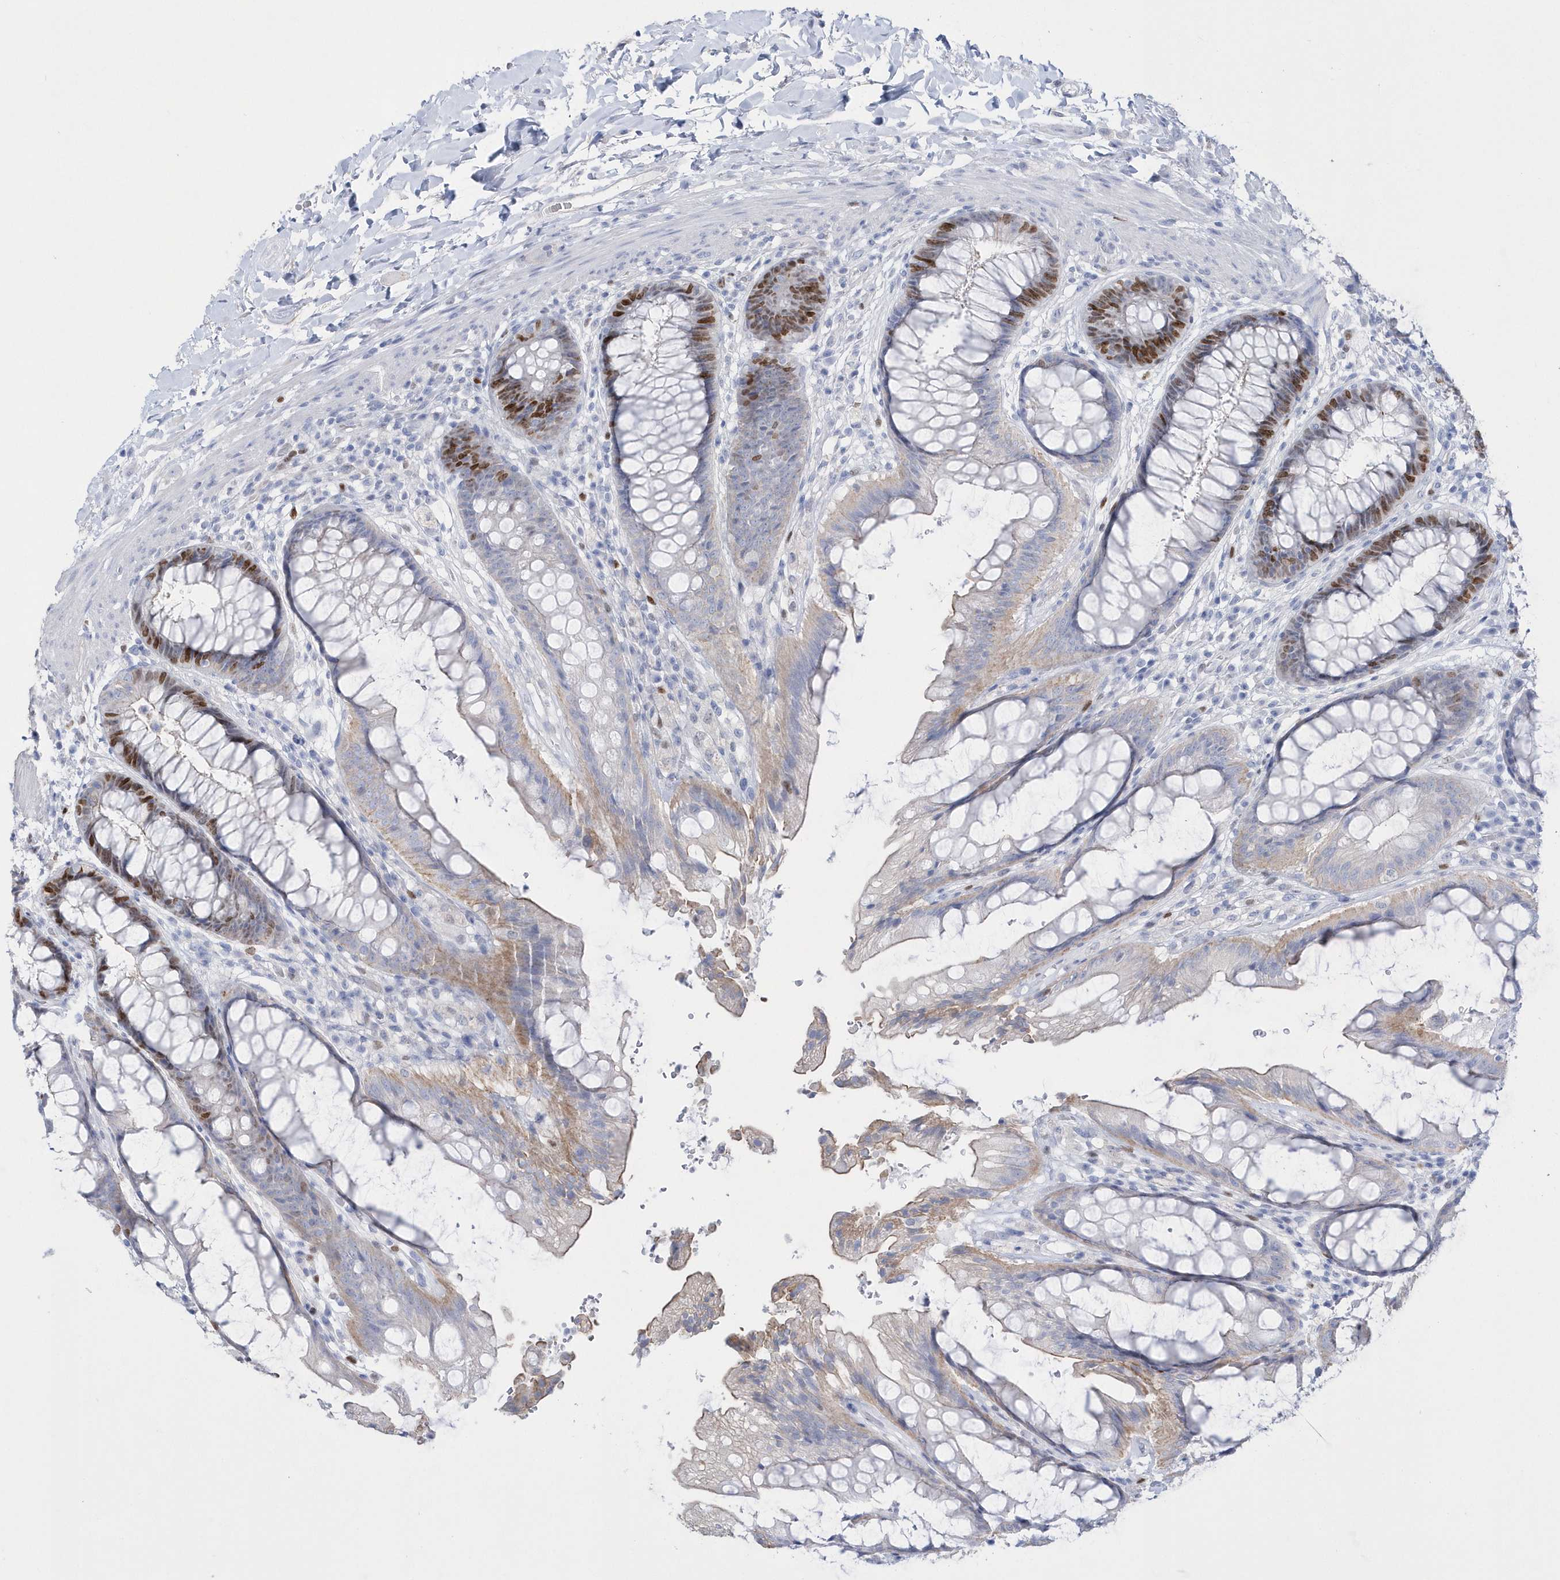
{"staining": {"intensity": "moderate", "quantity": "25%-75%", "location": "cytoplasmic/membranous,nuclear"}, "tissue": "rectum", "cell_type": "Glandular cells", "image_type": "normal", "snomed": [{"axis": "morphology", "description": "Normal tissue, NOS"}, {"axis": "topography", "description": "Rectum"}], "caption": "Rectum stained with DAB (3,3'-diaminobenzidine) immunohistochemistry displays medium levels of moderate cytoplasmic/membranous,nuclear expression in approximately 25%-75% of glandular cells. (IHC, brightfield microscopy, high magnification).", "gene": "TMCO6", "patient": {"sex": "female", "age": 46}}